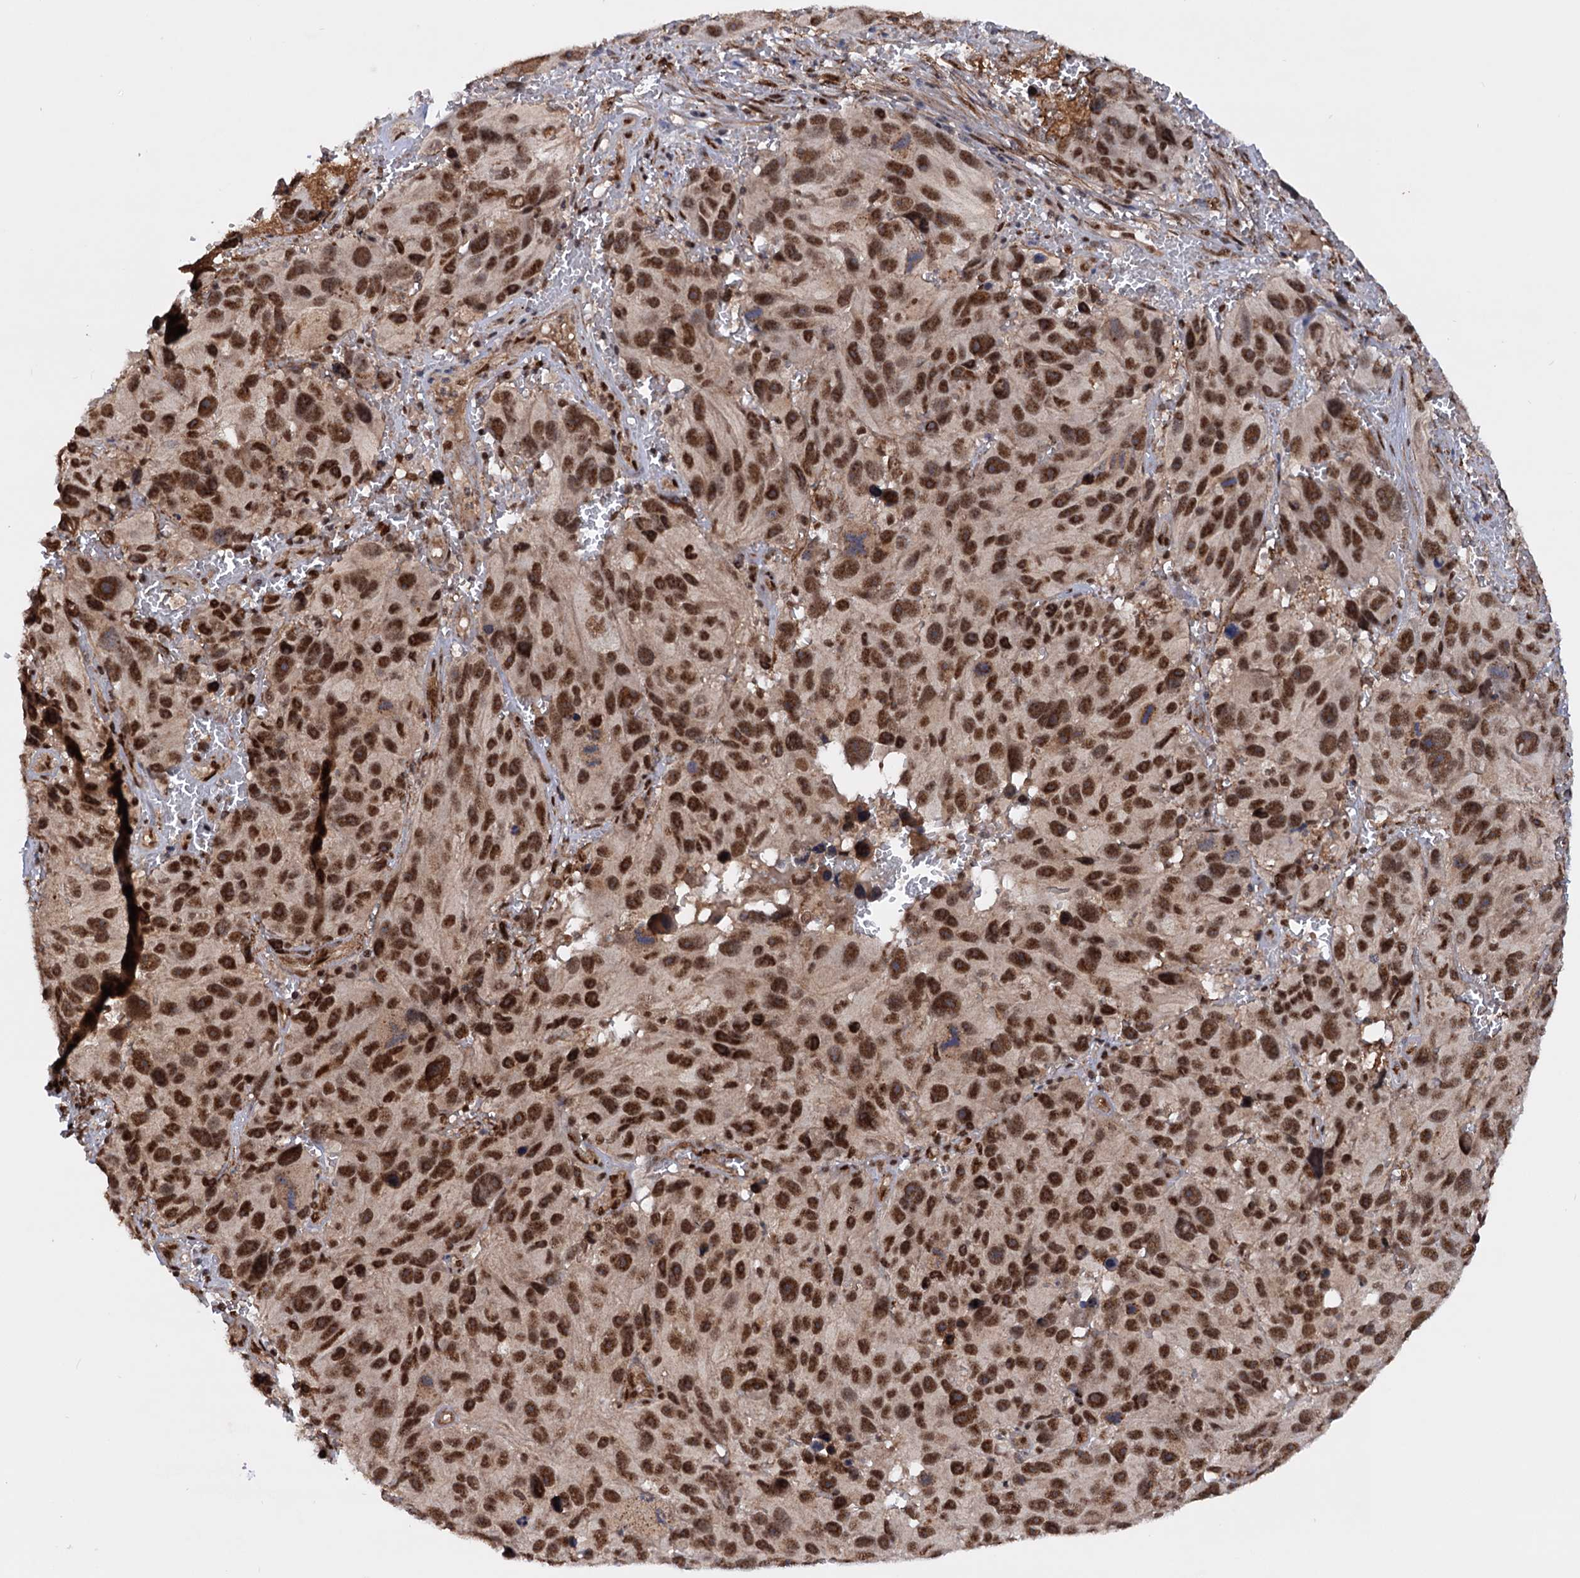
{"staining": {"intensity": "strong", "quantity": ">75%", "location": "nuclear"}, "tissue": "melanoma", "cell_type": "Tumor cells", "image_type": "cancer", "snomed": [{"axis": "morphology", "description": "Malignant melanoma, NOS"}, {"axis": "topography", "description": "Skin"}], "caption": "A high amount of strong nuclear expression is appreciated in approximately >75% of tumor cells in malignant melanoma tissue.", "gene": "TBC1D12", "patient": {"sex": "male", "age": 84}}